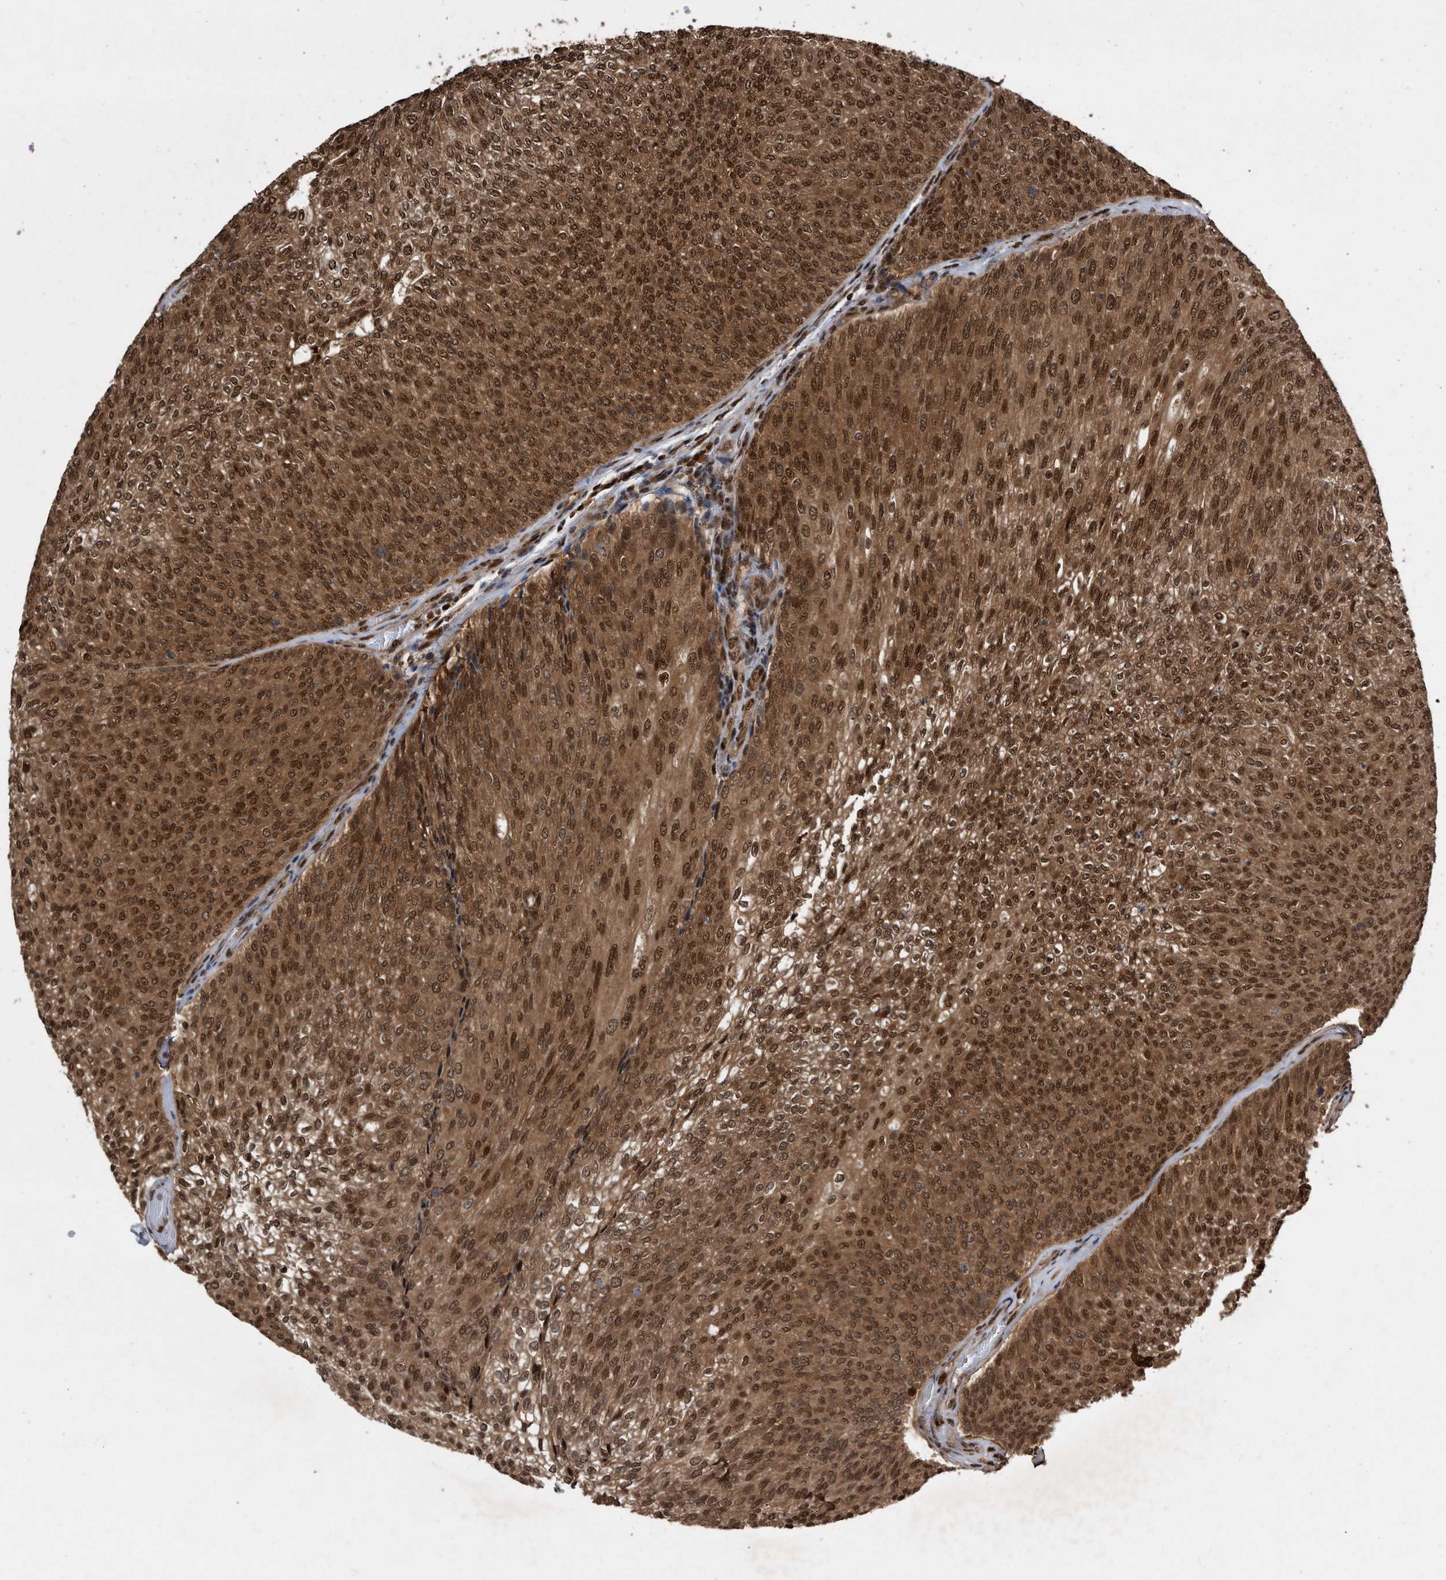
{"staining": {"intensity": "strong", "quantity": ">75%", "location": "cytoplasmic/membranous,nuclear"}, "tissue": "urothelial cancer", "cell_type": "Tumor cells", "image_type": "cancer", "snomed": [{"axis": "morphology", "description": "Urothelial carcinoma, Low grade"}, {"axis": "topography", "description": "Urinary bladder"}], "caption": "This micrograph shows immunohistochemistry (IHC) staining of human urothelial cancer, with high strong cytoplasmic/membranous and nuclear positivity in approximately >75% of tumor cells.", "gene": "RAD23B", "patient": {"sex": "female", "age": 79}}